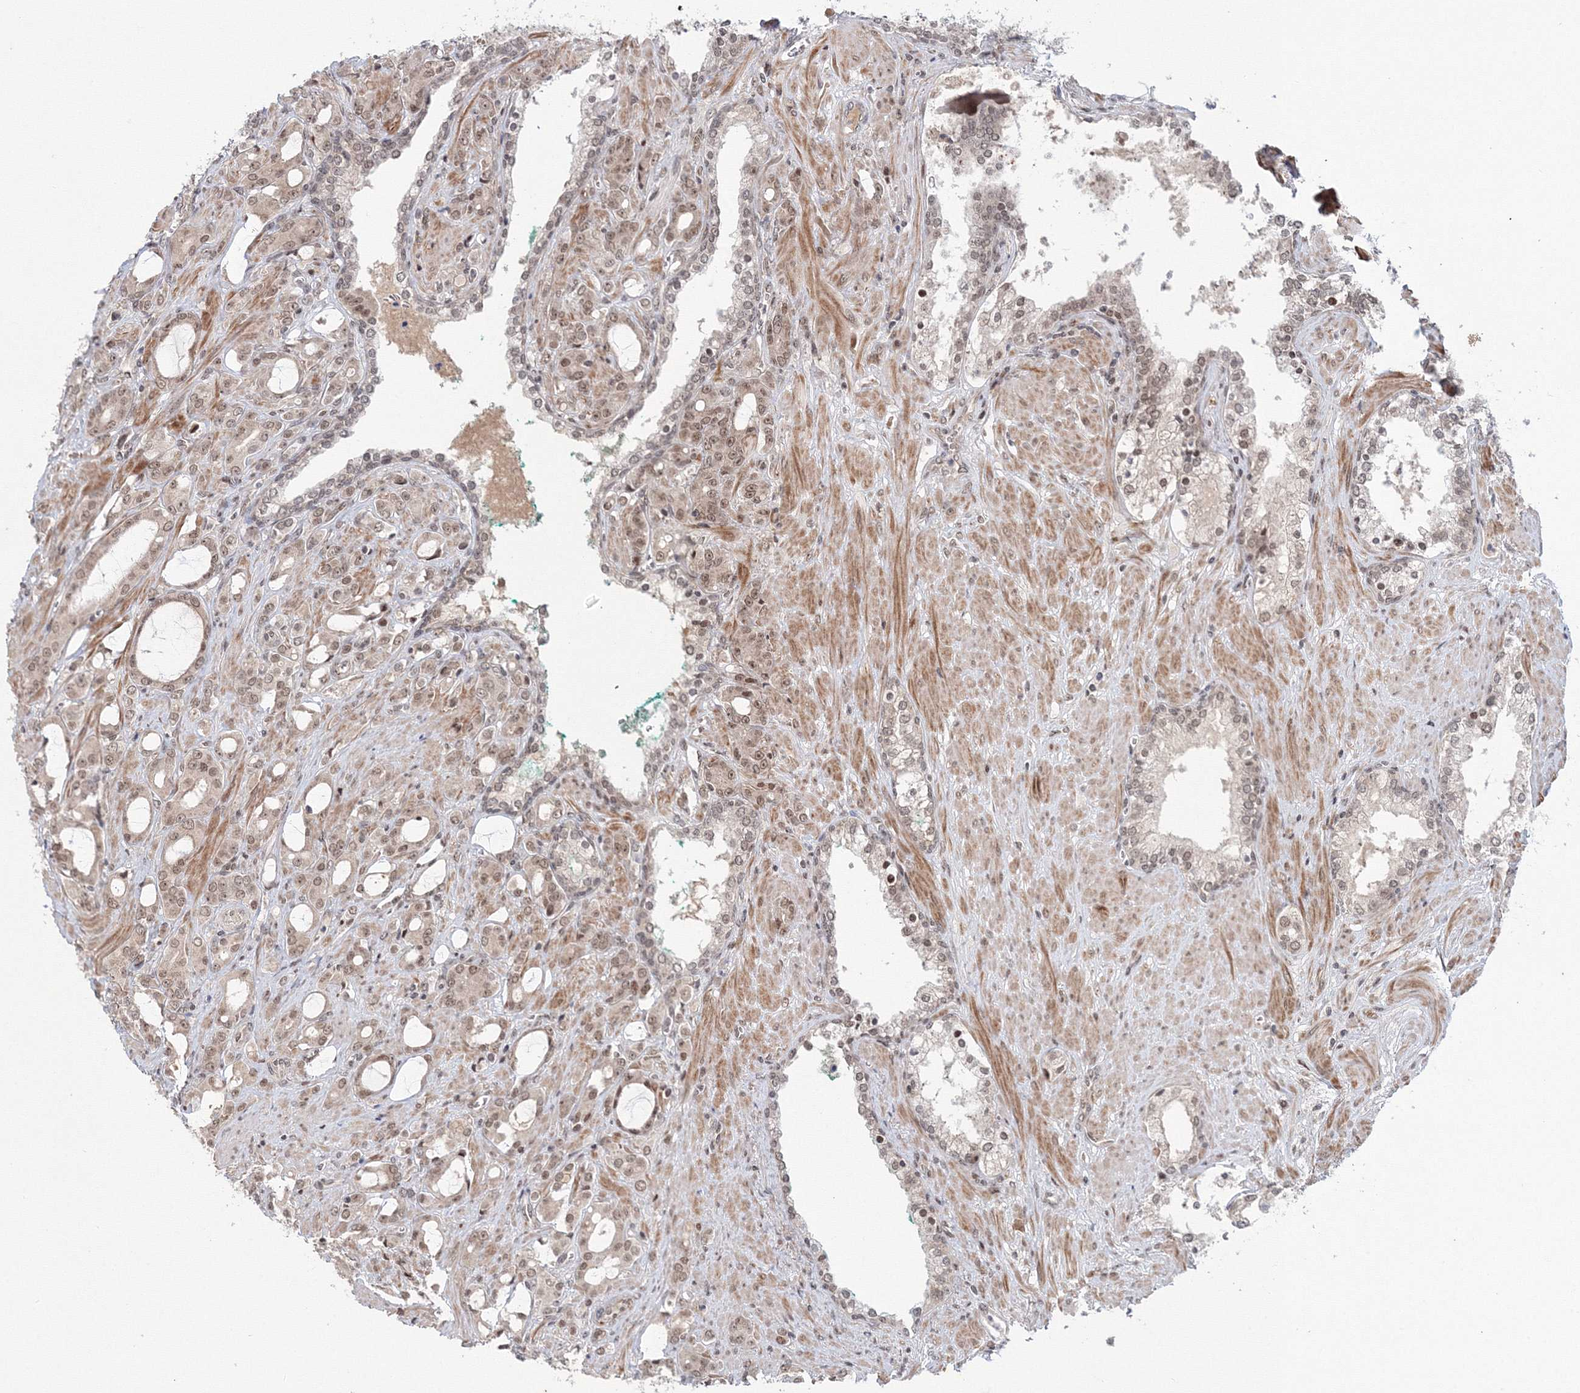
{"staining": {"intensity": "weak", "quantity": ">75%", "location": "nuclear"}, "tissue": "prostate cancer", "cell_type": "Tumor cells", "image_type": "cancer", "snomed": [{"axis": "morphology", "description": "Adenocarcinoma, High grade"}, {"axis": "topography", "description": "Prostate"}], "caption": "Weak nuclear staining for a protein is seen in about >75% of tumor cells of adenocarcinoma (high-grade) (prostate) using IHC.", "gene": "NOA1", "patient": {"sex": "male", "age": 72}}